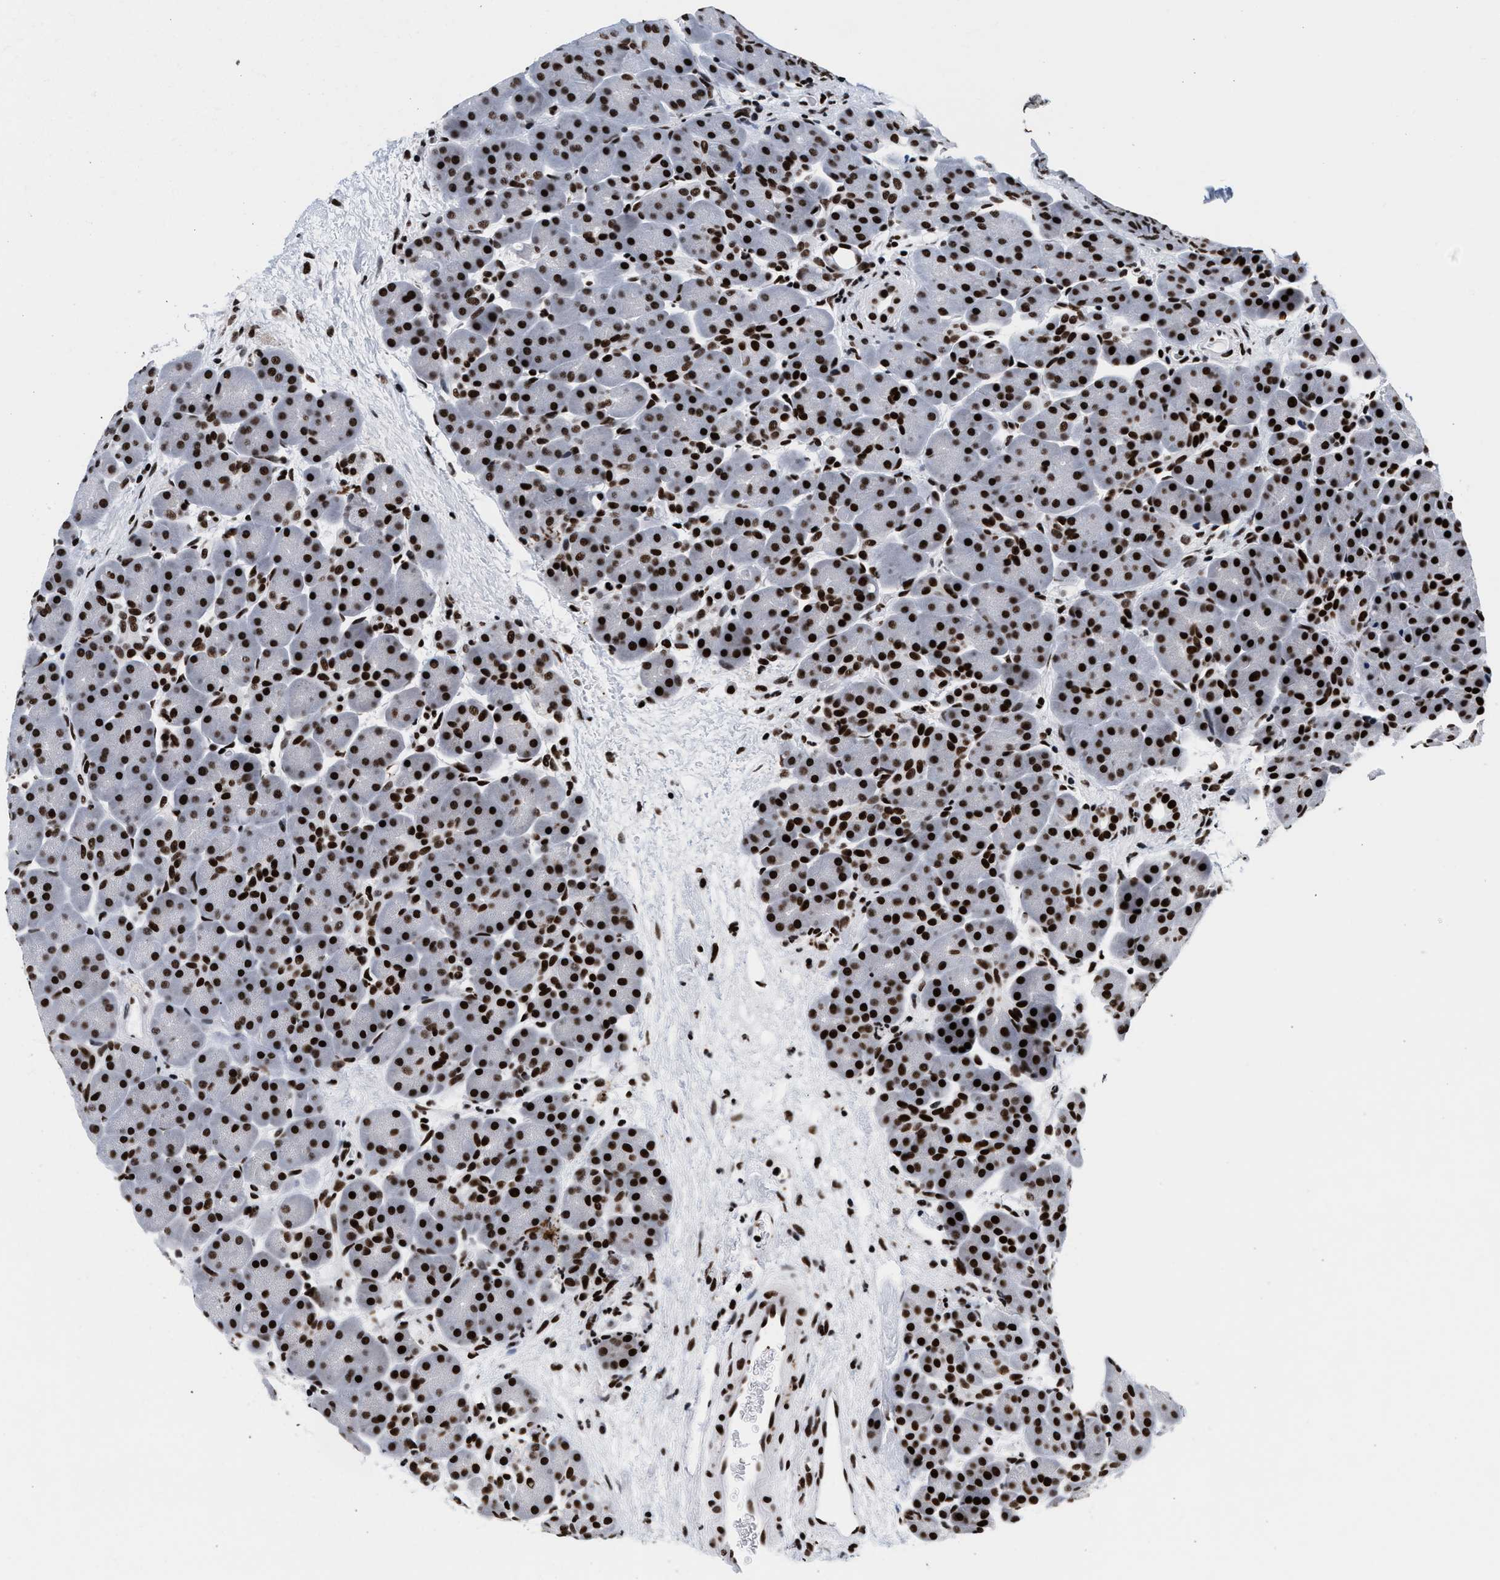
{"staining": {"intensity": "strong", "quantity": ">75%", "location": "nuclear"}, "tissue": "pancreas", "cell_type": "Exocrine glandular cells", "image_type": "normal", "snomed": [{"axis": "morphology", "description": "Normal tissue, NOS"}, {"axis": "topography", "description": "Pancreas"}], "caption": "Pancreas stained with DAB immunohistochemistry displays high levels of strong nuclear staining in approximately >75% of exocrine glandular cells.", "gene": "RAD21", "patient": {"sex": "male", "age": 66}}